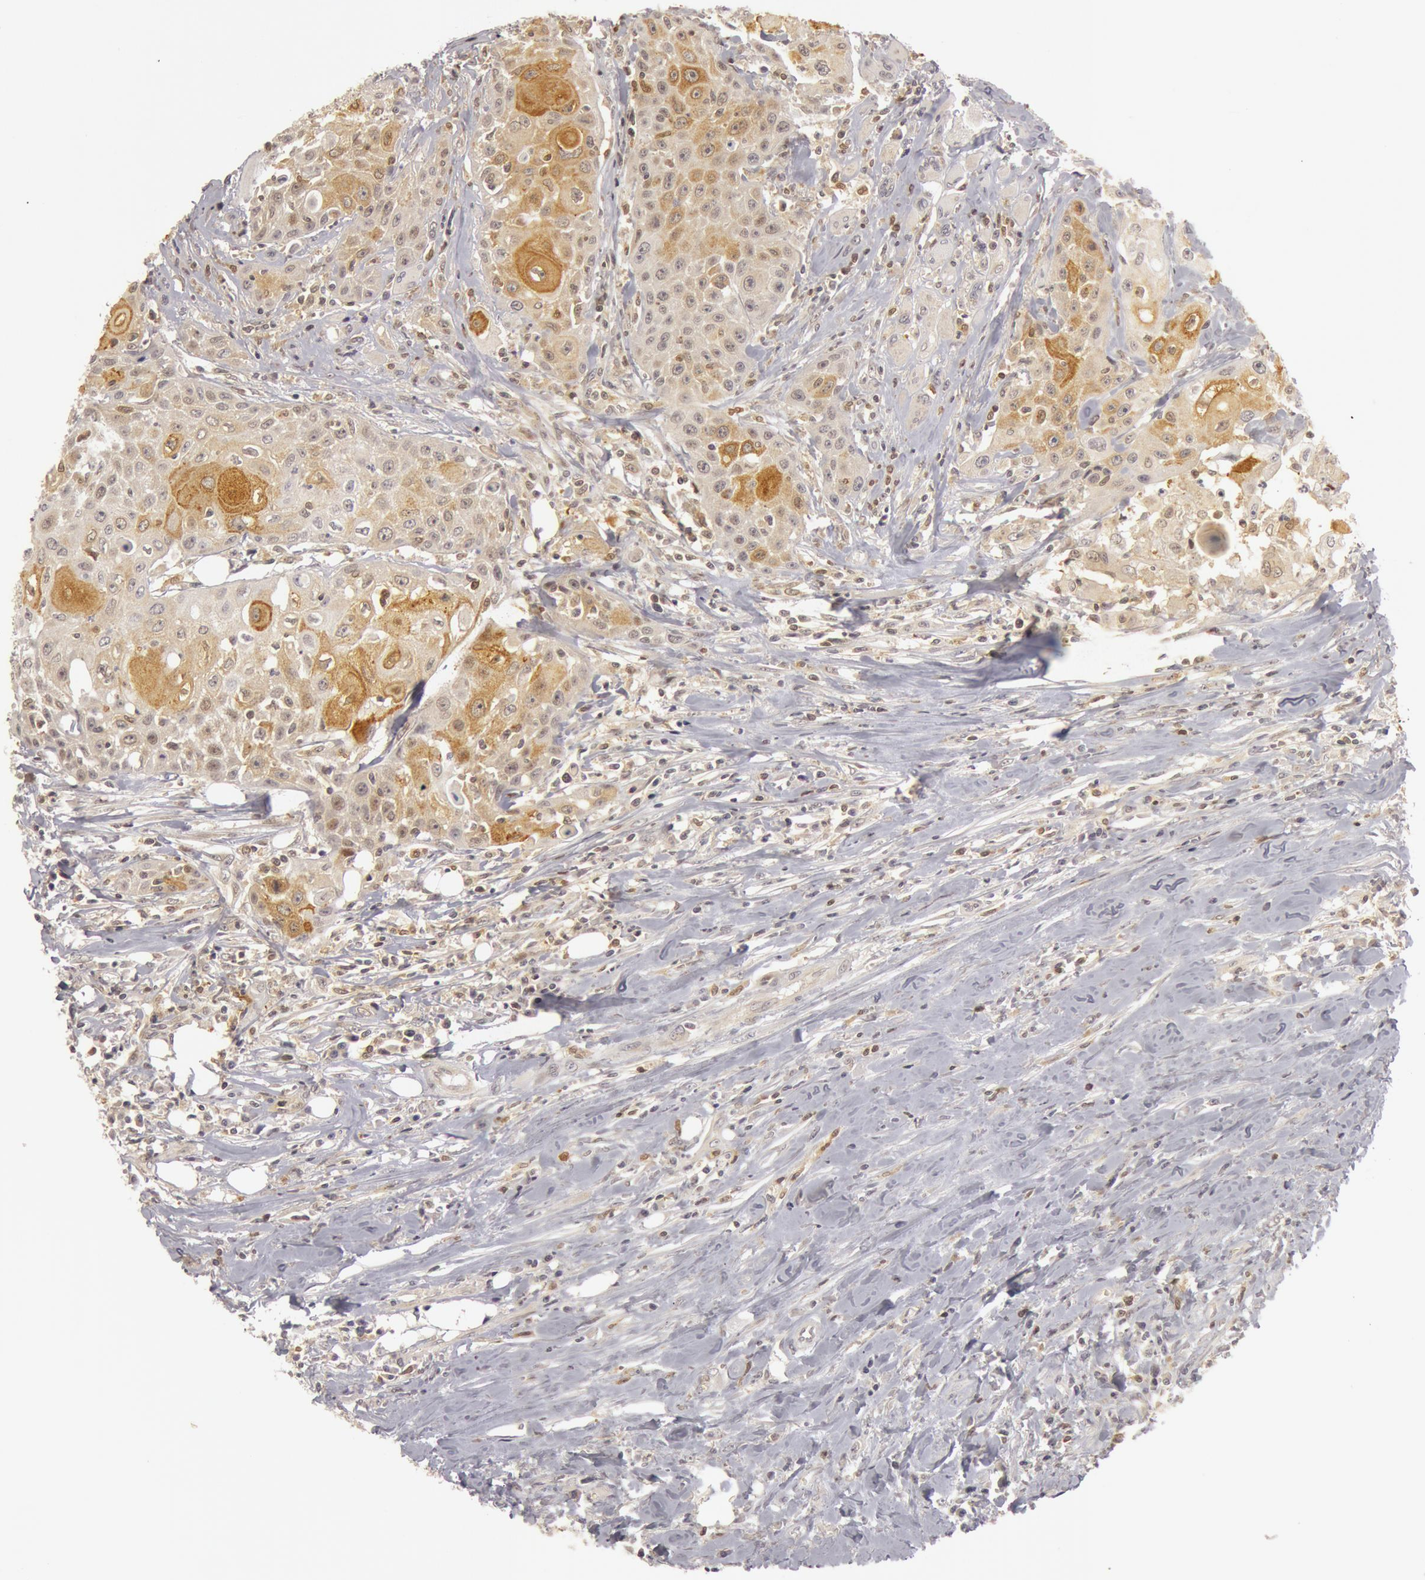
{"staining": {"intensity": "weak", "quantity": "<25%", "location": "cytoplasmic/membranous"}, "tissue": "head and neck cancer", "cell_type": "Tumor cells", "image_type": "cancer", "snomed": [{"axis": "morphology", "description": "Squamous cell carcinoma, NOS"}, {"axis": "topography", "description": "Oral tissue"}, {"axis": "topography", "description": "Head-Neck"}], "caption": "Image shows no significant protein expression in tumor cells of head and neck cancer (squamous cell carcinoma).", "gene": "OASL", "patient": {"sex": "female", "age": 82}}